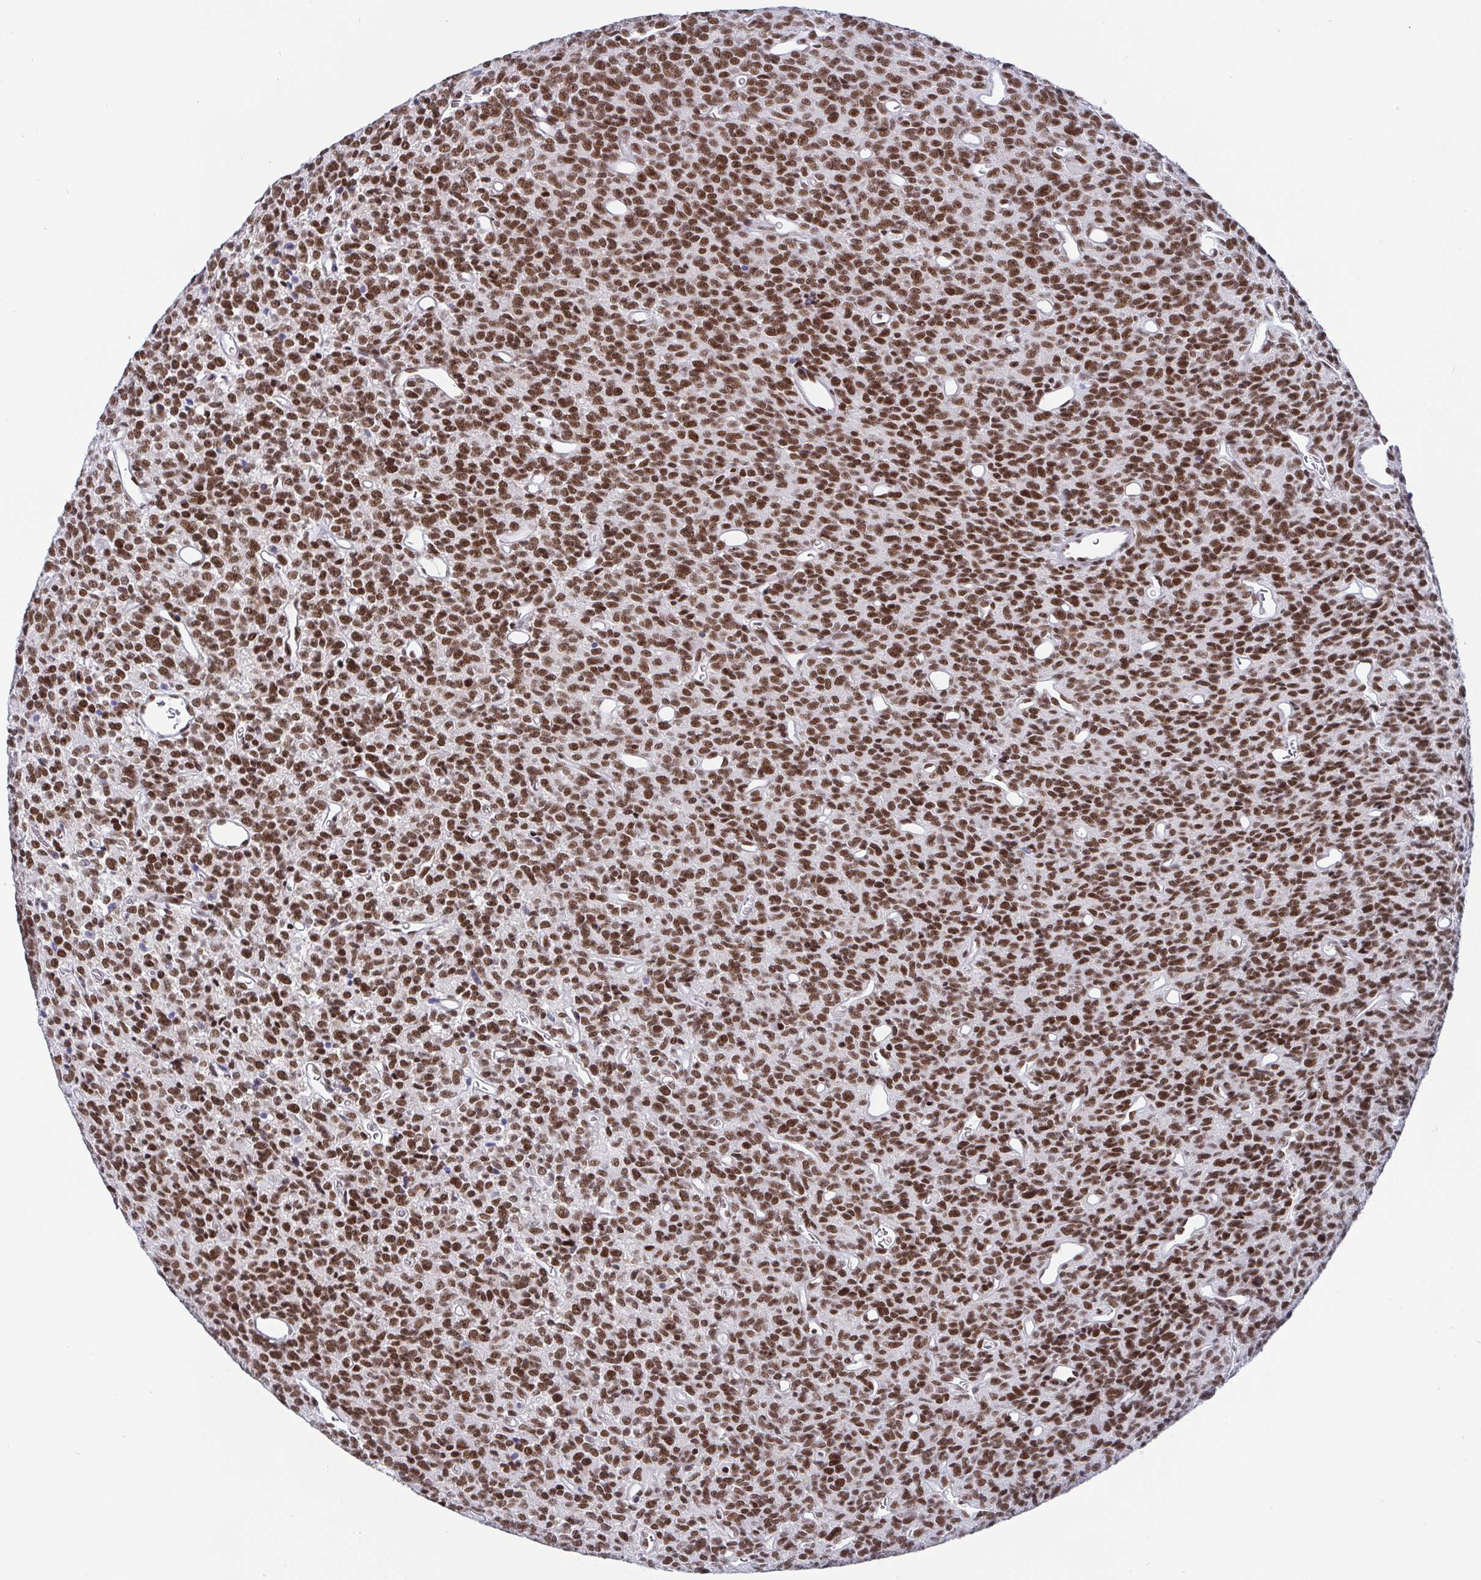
{"staining": {"intensity": "moderate", "quantity": ">75%", "location": "nuclear"}, "tissue": "glioma", "cell_type": "Tumor cells", "image_type": "cancer", "snomed": [{"axis": "morphology", "description": "Glioma, malignant, High grade"}, {"axis": "topography", "description": "Brain"}], "caption": "About >75% of tumor cells in human malignant high-grade glioma demonstrate moderate nuclear protein positivity as visualized by brown immunohistochemical staining.", "gene": "CTCF", "patient": {"sex": "male", "age": 76}}